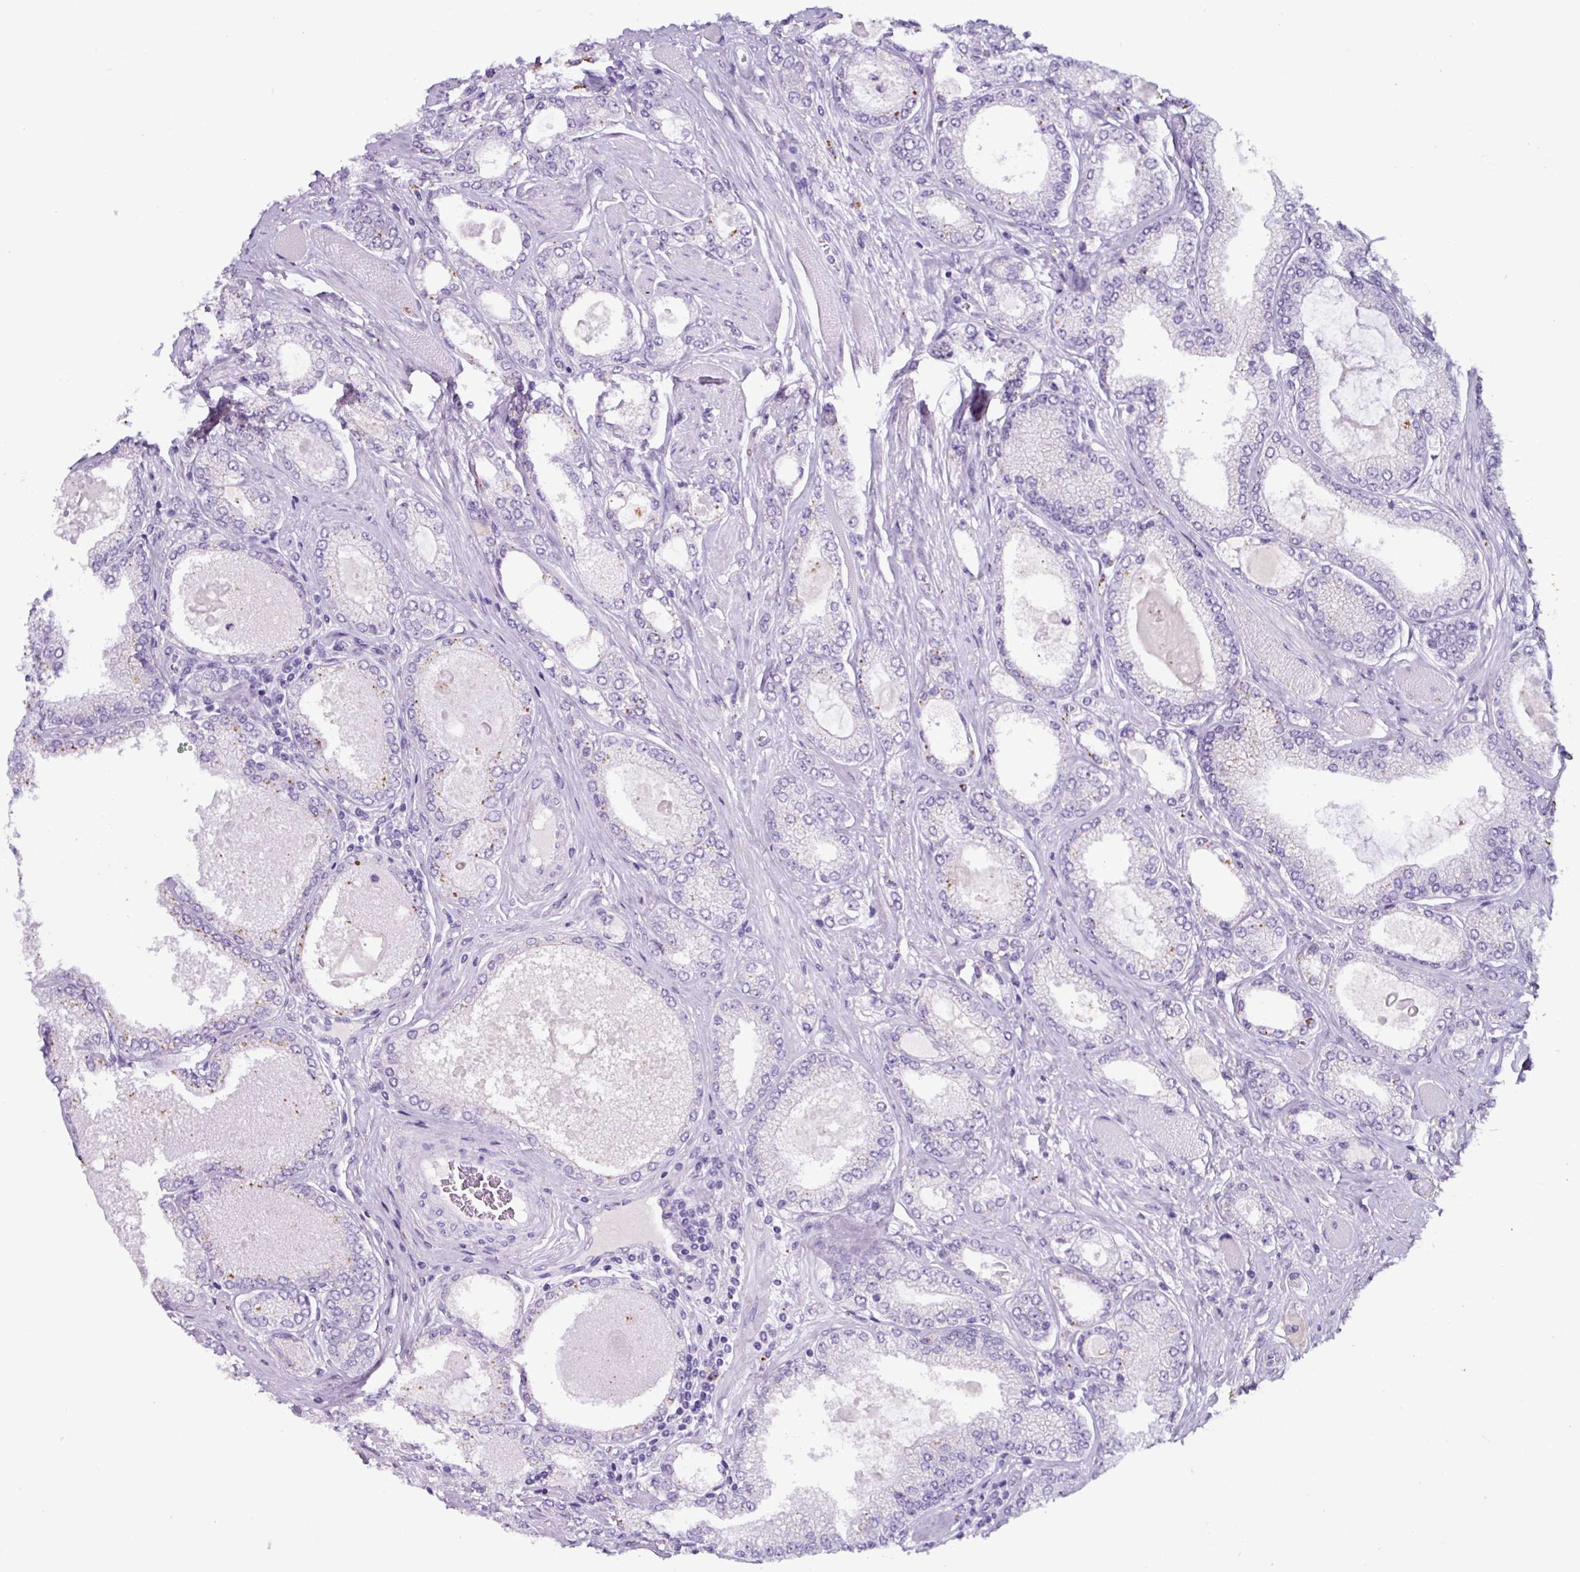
{"staining": {"intensity": "negative", "quantity": "none", "location": "none"}, "tissue": "prostate cancer", "cell_type": "Tumor cells", "image_type": "cancer", "snomed": [{"axis": "morphology", "description": "Adenocarcinoma, High grade"}, {"axis": "topography", "description": "Prostate"}], "caption": "Immunohistochemical staining of prostate adenocarcinoma (high-grade) displays no significant staining in tumor cells.", "gene": "SP8", "patient": {"sex": "male", "age": 68}}